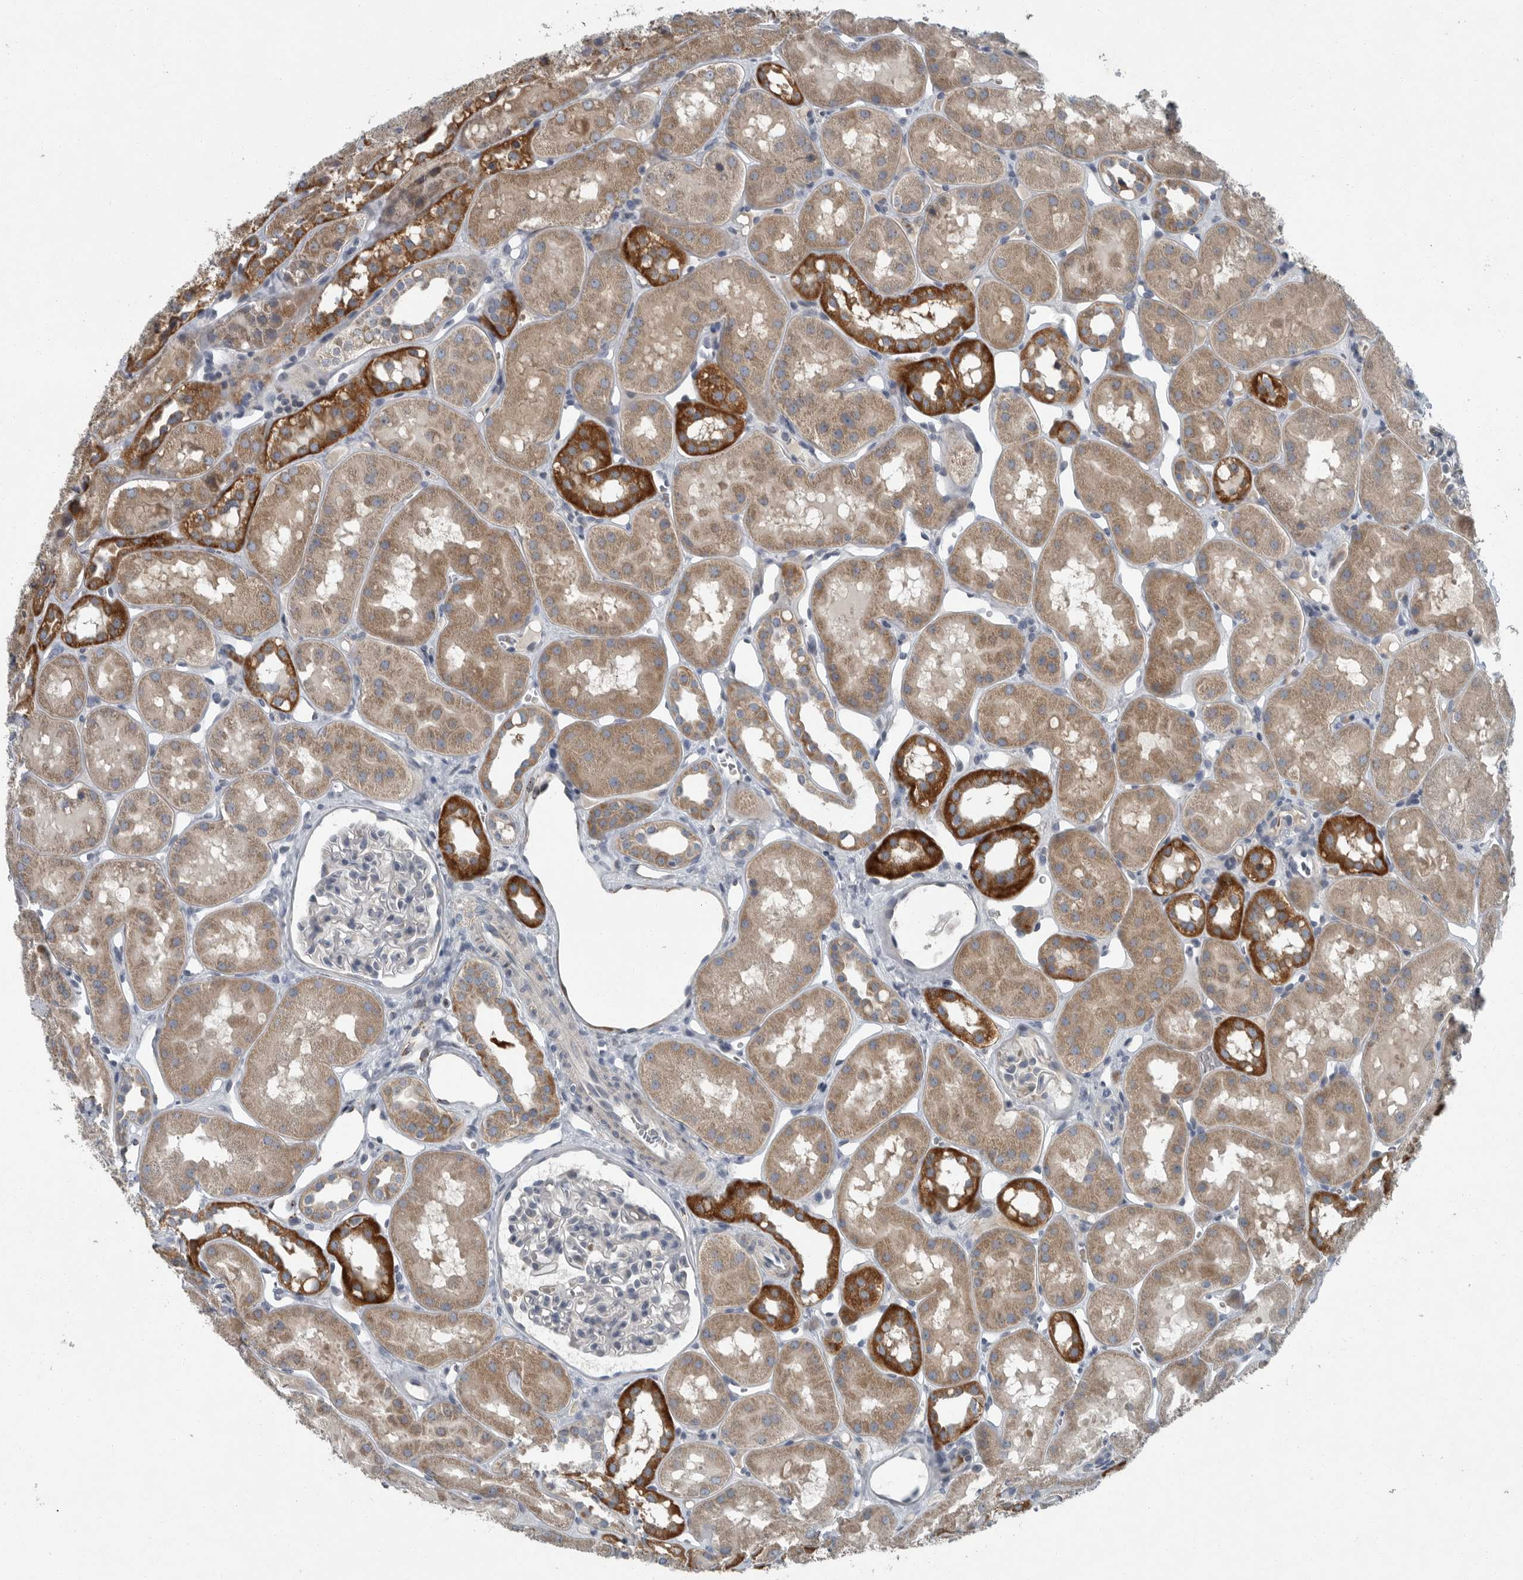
{"staining": {"intensity": "negative", "quantity": "none", "location": "none"}, "tissue": "kidney", "cell_type": "Cells in glomeruli", "image_type": "normal", "snomed": [{"axis": "morphology", "description": "Normal tissue, NOS"}, {"axis": "topography", "description": "Kidney"}], "caption": "The photomicrograph displays no staining of cells in glomeruli in unremarkable kidney. Nuclei are stained in blue.", "gene": "MPP3", "patient": {"sex": "male", "age": 16}}